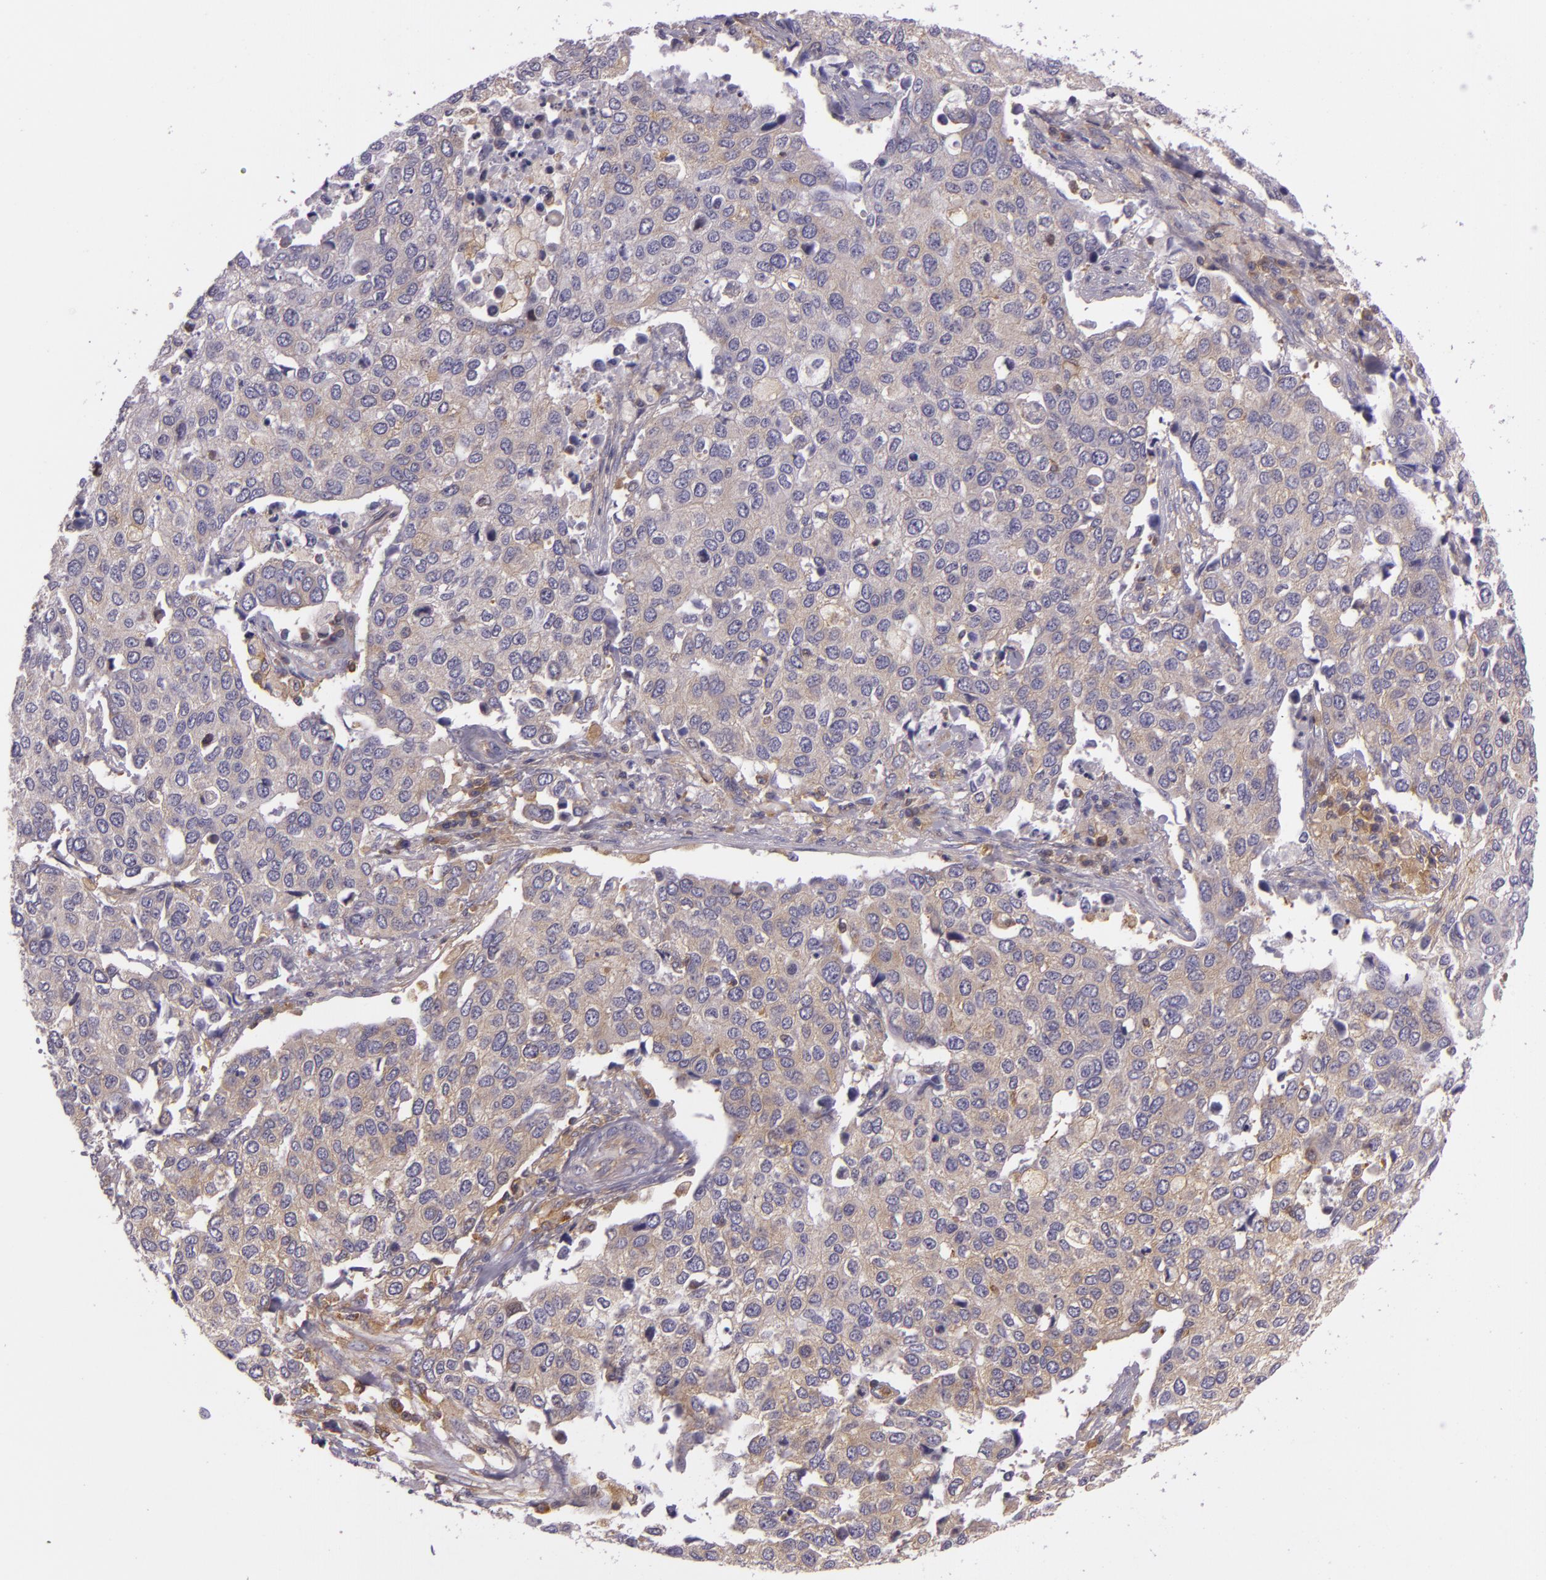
{"staining": {"intensity": "moderate", "quantity": ">75%", "location": "cytoplasmic/membranous"}, "tissue": "cervical cancer", "cell_type": "Tumor cells", "image_type": "cancer", "snomed": [{"axis": "morphology", "description": "Squamous cell carcinoma, NOS"}, {"axis": "topography", "description": "Cervix"}], "caption": "This is an image of IHC staining of cervical cancer, which shows moderate staining in the cytoplasmic/membranous of tumor cells.", "gene": "TLN1", "patient": {"sex": "female", "age": 54}}